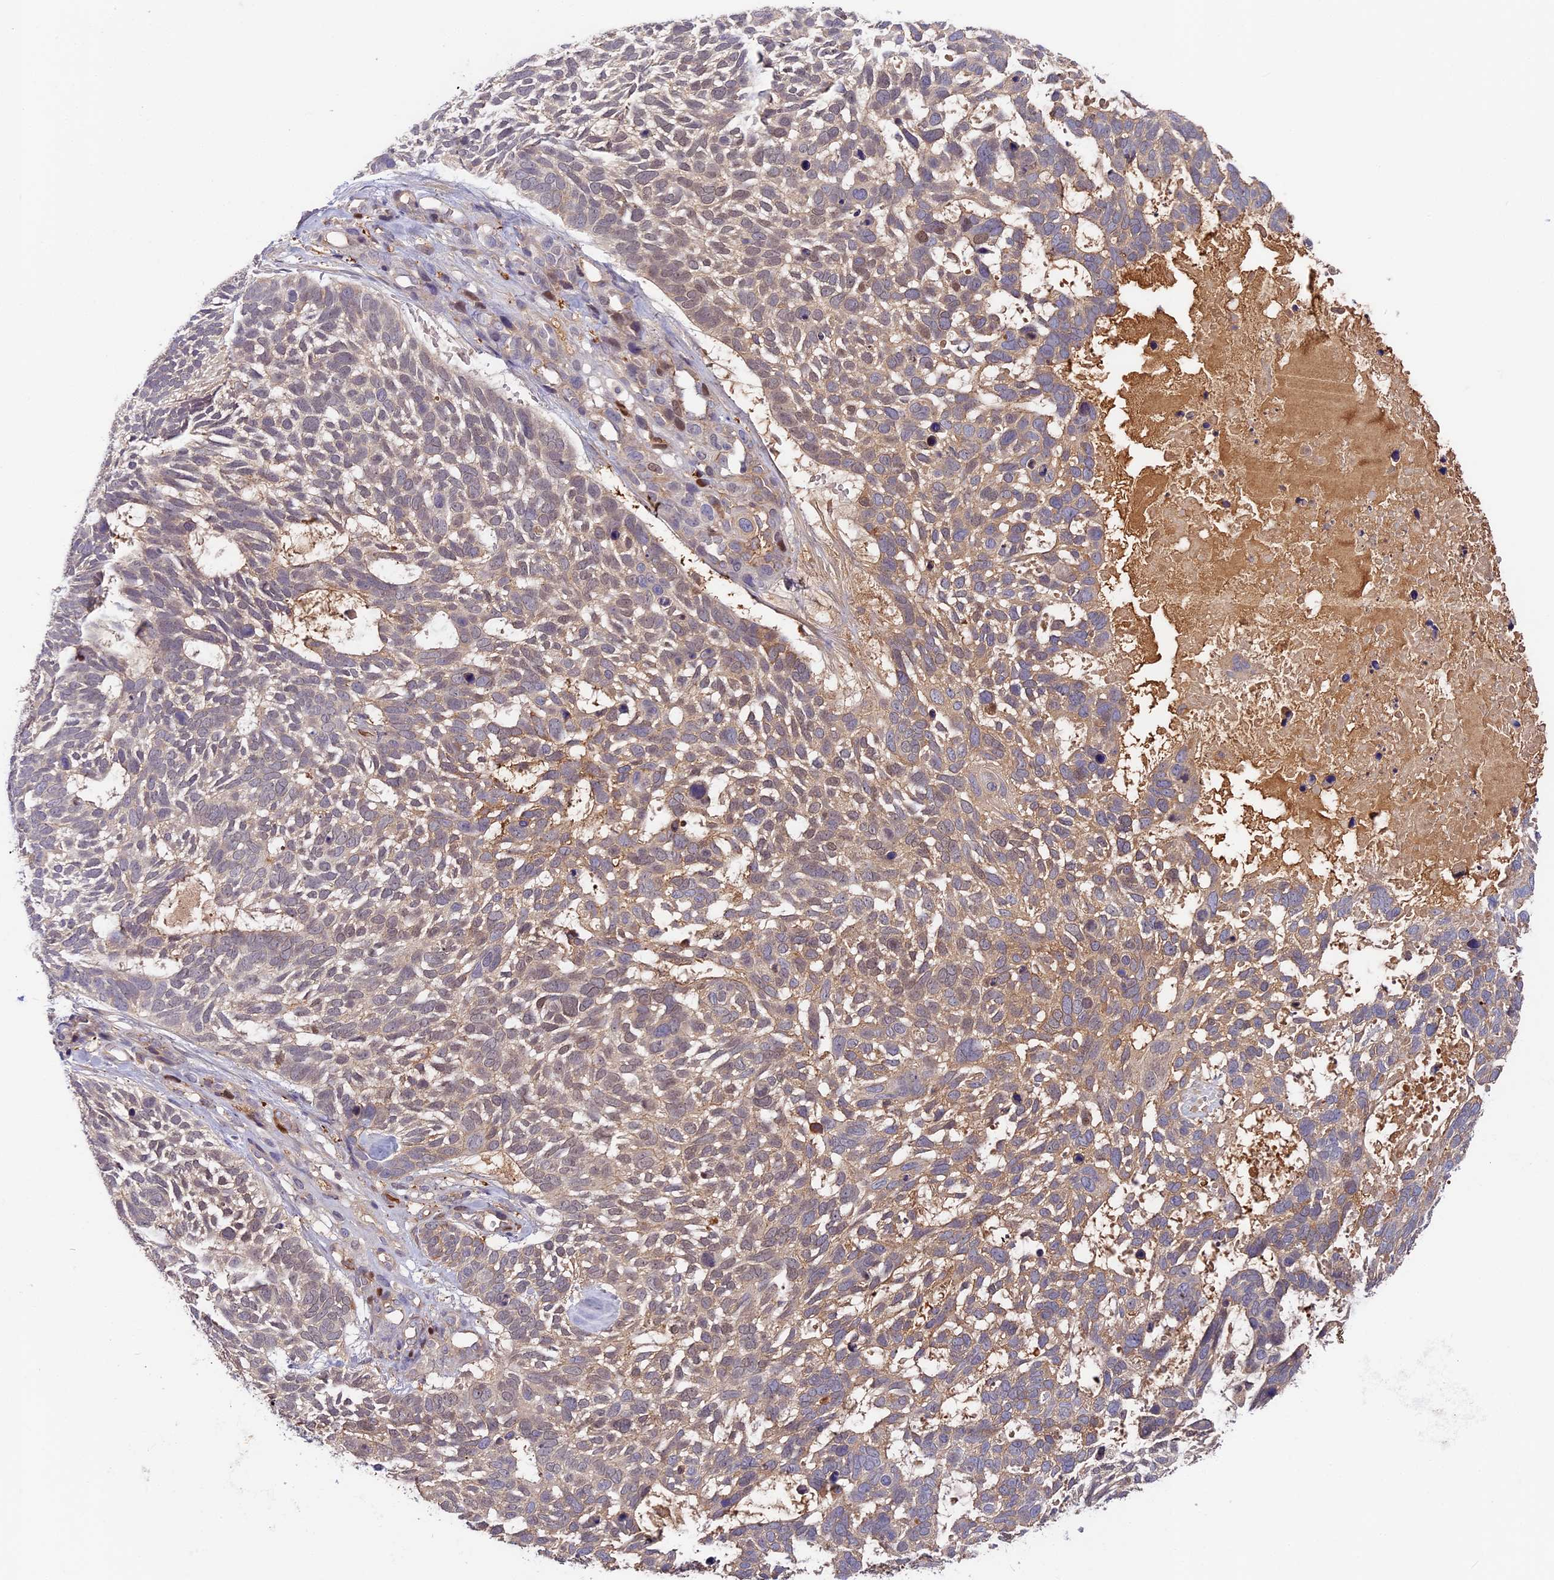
{"staining": {"intensity": "moderate", "quantity": "25%-75%", "location": "cytoplasmic/membranous"}, "tissue": "skin cancer", "cell_type": "Tumor cells", "image_type": "cancer", "snomed": [{"axis": "morphology", "description": "Basal cell carcinoma"}, {"axis": "topography", "description": "Skin"}], "caption": "The photomicrograph reveals a brown stain indicating the presence of a protein in the cytoplasmic/membranous of tumor cells in skin cancer. The protein of interest is stained brown, and the nuclei are stained in blue (DAB IHC with brightfield microscopy, high magnification).", "gene": "ADGRD1", "patient": {"sex": "male", "age": 88}}